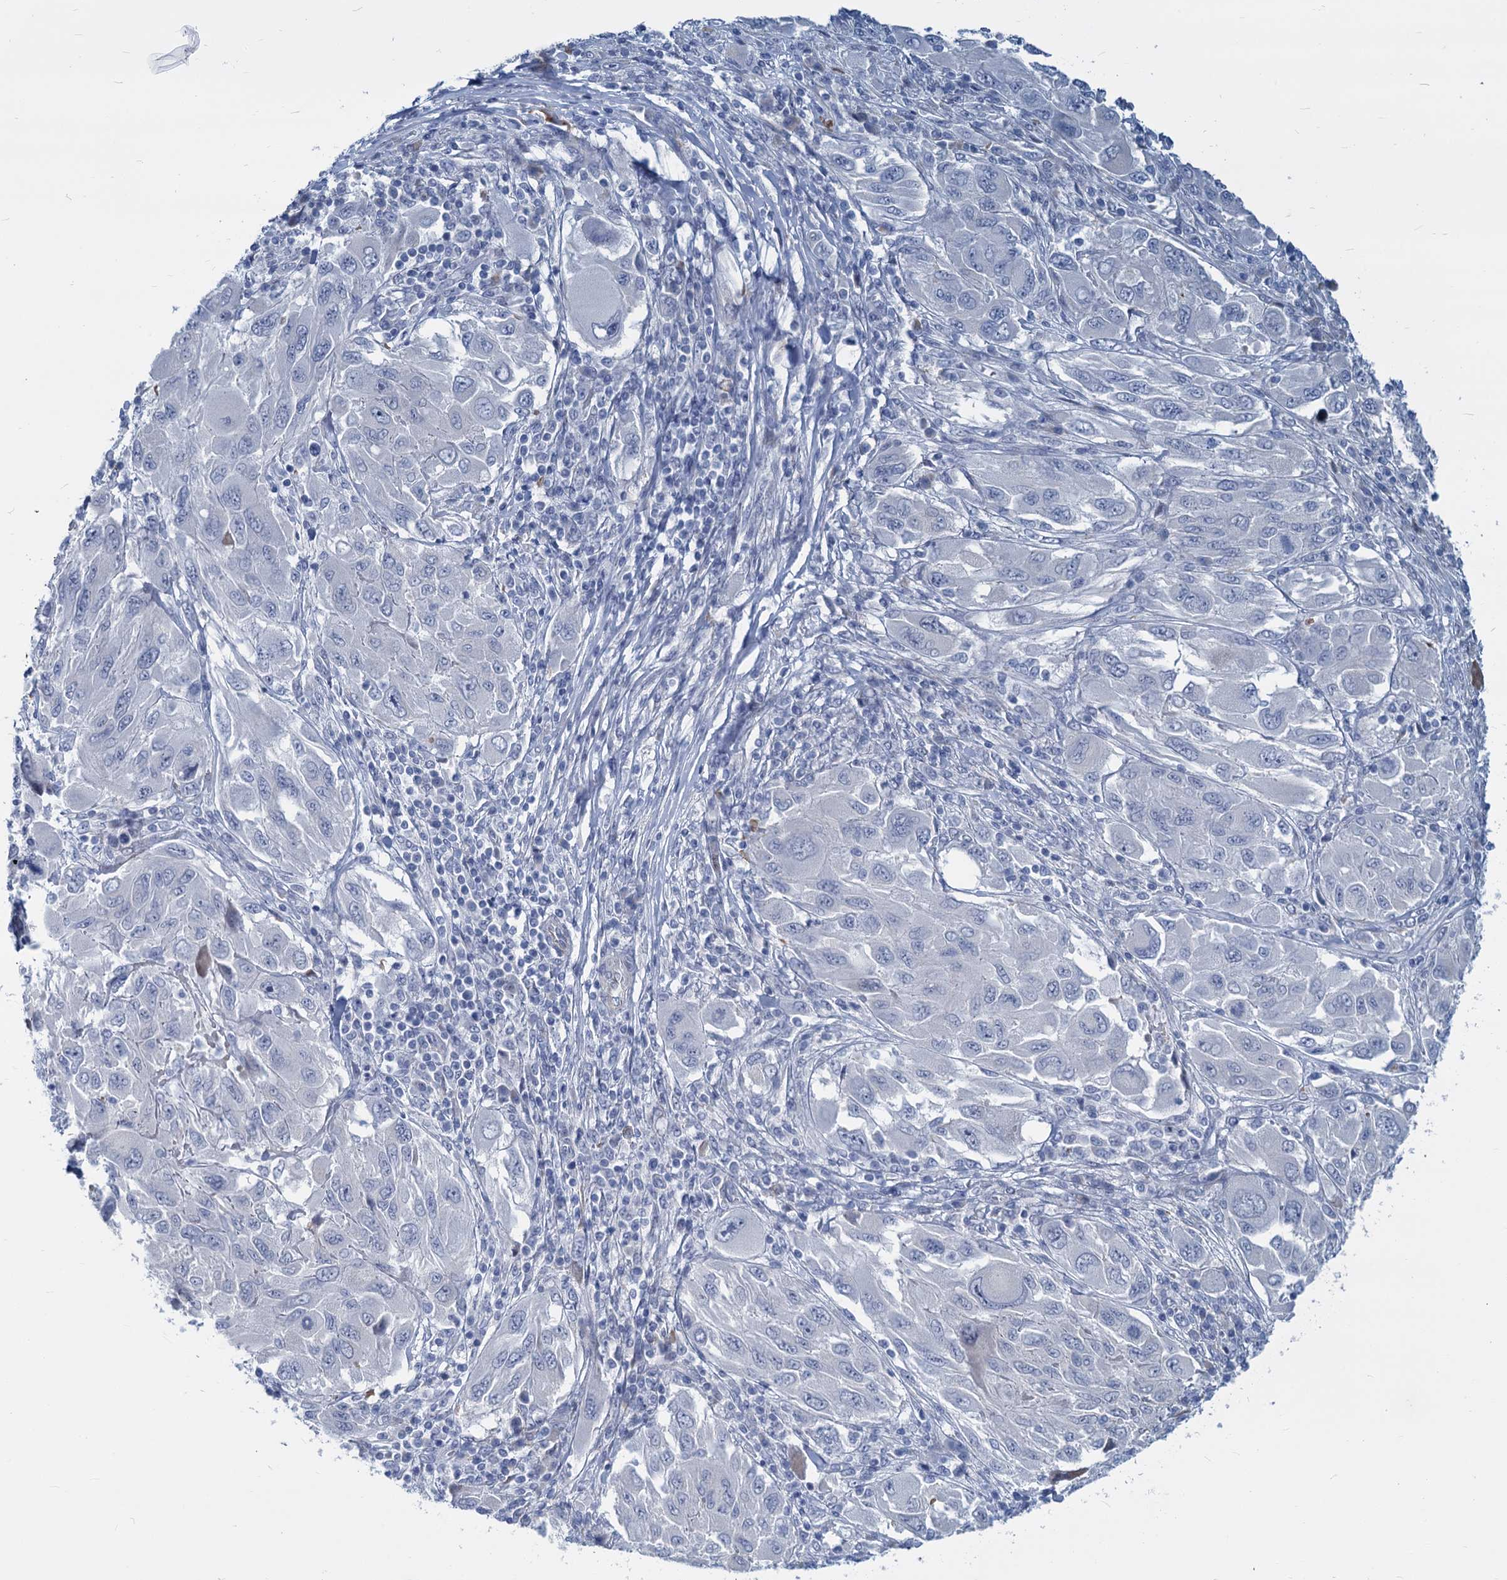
{"staining": {"intensity": "negative", "quantity": "none", "location": "none"}, "tissue": "melanoma", "cell_type": "Tumor cells", "image_type": "cancer", "snomed": [{"axis": "morphology", "description": "Malignant melanoma, NOS"}, {"axis": "topography", "description": "Skin"}], "caption": "The micrograph shows no significant positivity in tumor cells of melanoma.", "gene": "GSTM3", "patient": {"sex": "female", "age": 91}}